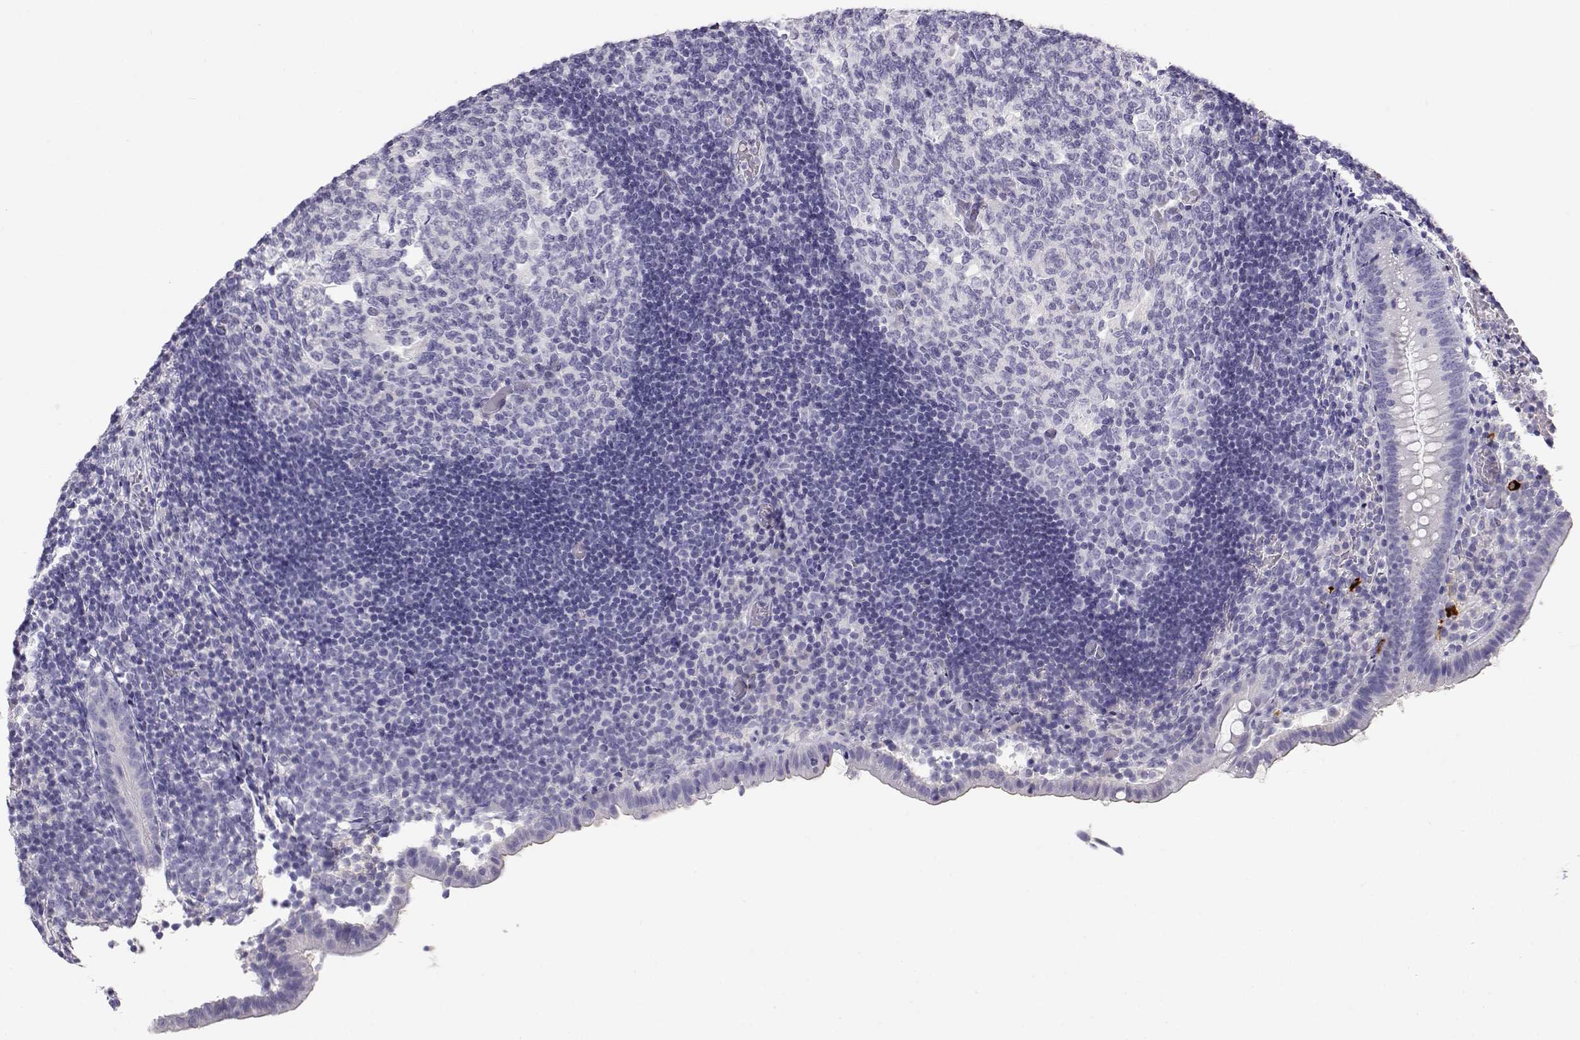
{"staining": {"intensity": "negative", "quantity": "none", "location": "none"}, "tissue": "appendix", "cell_type": "Glandular cells", "image_type": "normal", "snomed": [{"axis": "morphology", "description": "Normal tissue, NOS"}, {"axis": "topography", "description": "Appendix"}], "caption": "This is a image of IHC staining of normal appendix, which shows no staining in glandular cells. Brightfield microscopy of immunohistochemistry stained with DAB (3,3'-diaminobenzidine) (brown) and hematoxylin (blue), captured at high magnification.", "gene": "GPR174", "patient": {"sex": "female", "age": 32}}